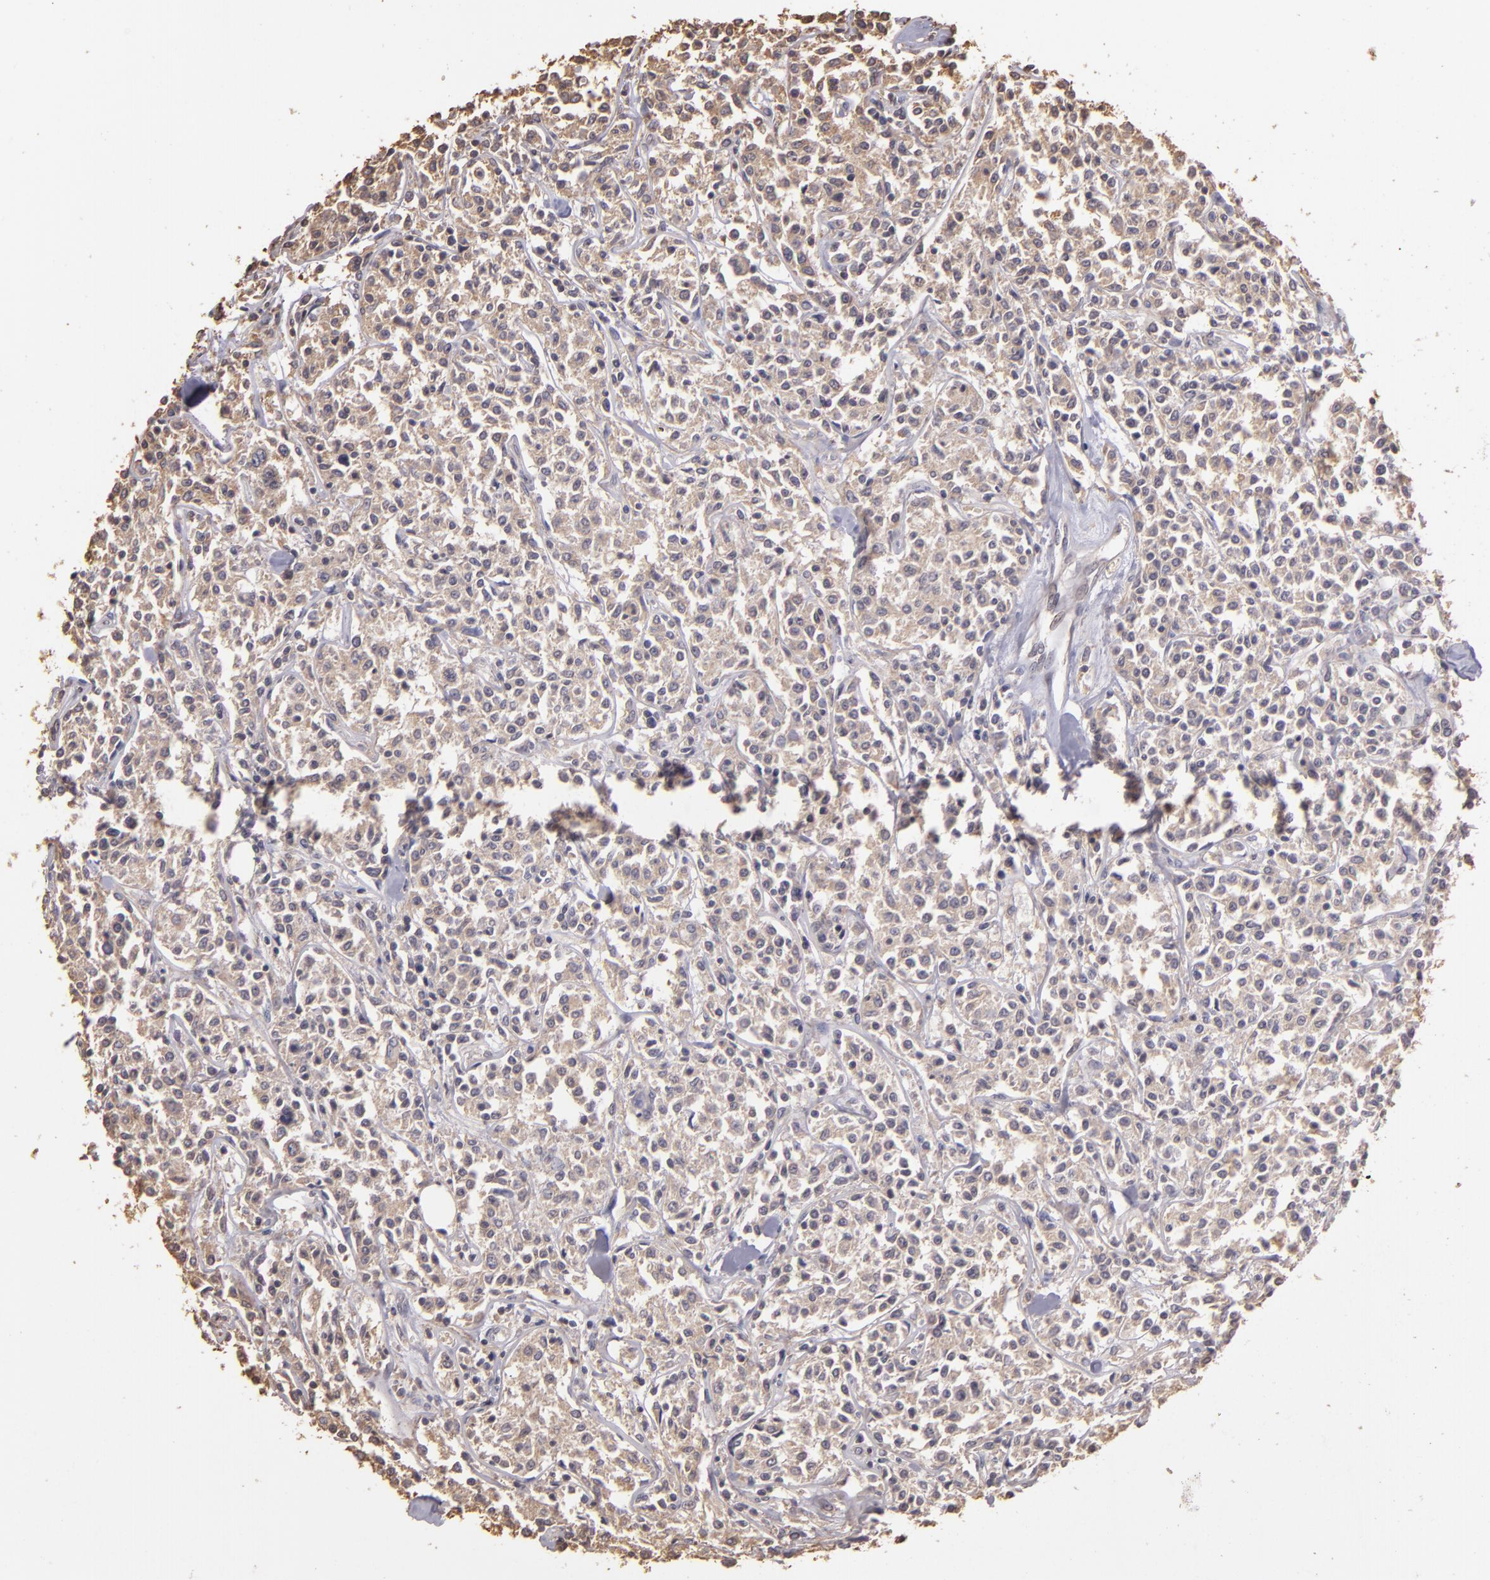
{"staining": {"intensity": "negative", "quantity": "none", "location": "none"}, "tissue": "lymphoma", "cell_type": "Tumor cells", "image_type": "cancer", "snomed": [{"axis": "morphology", "description": "Malignant lymphoma, non-Hodgkin's type, Low grade"}, {"axis": "topography", "description": "Small intestine"}], "caption": "Low-grade malignant lymphoma, non-Hodgkin's type was stained to show a protein in brown. There is no significant expression in tumor cells.", "gene": "ARPC2", "patient": {"sex": "female", "age": 59}}